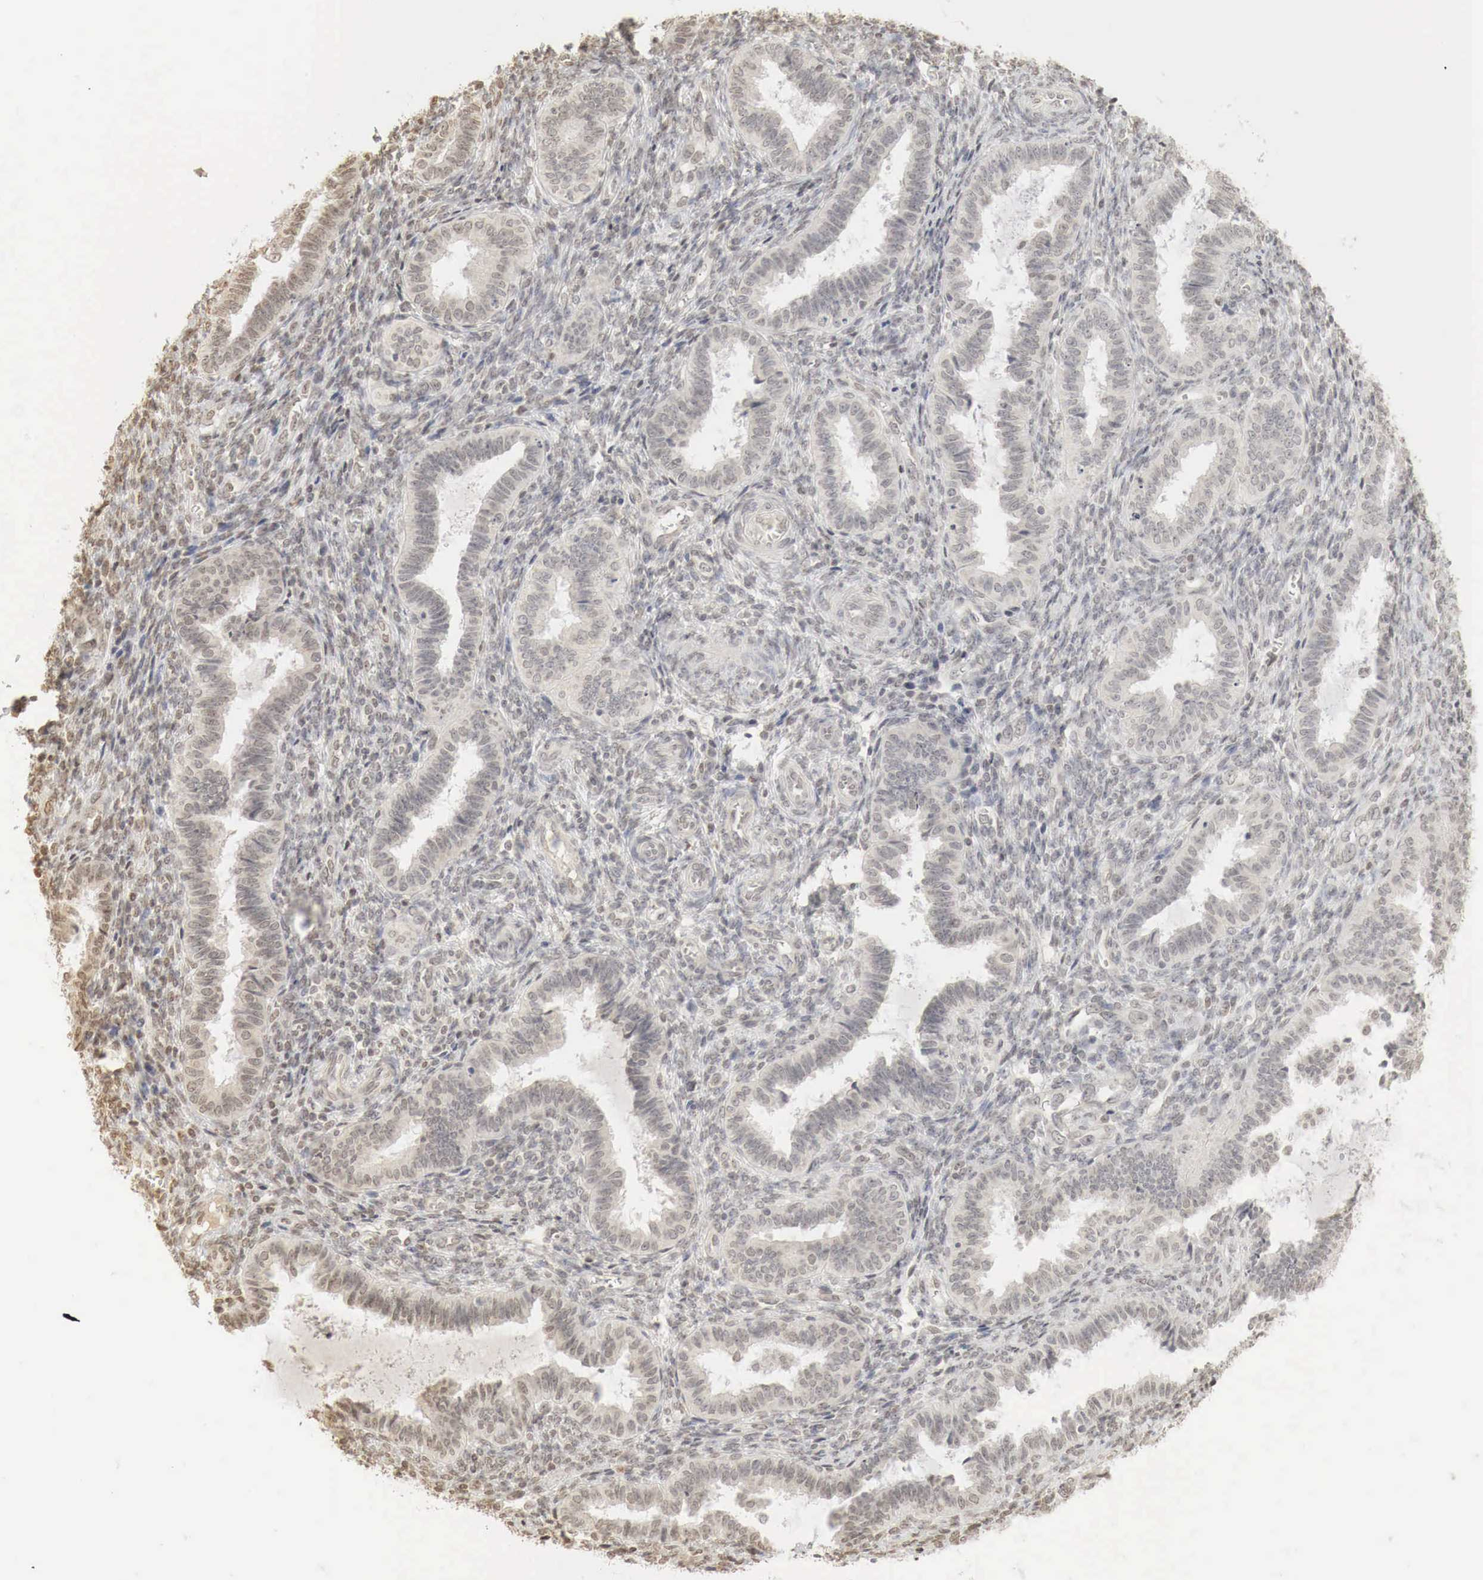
{"staining": {"intensity": "weak", "quantity": "25%-75%", "location": "nuclear"}, "tissue": "endometrium", "cell_type": "Cells in endometrial stroma", "image_type": "normal", "snomed": [{"axis": "morphology", "description": "Normal tissue, NOS"}, {"axis": "topography", "description": "Endometrium"}], "caption": "Endometrium stained with DAB IHC exhibits low levels of weak nuclear expression in about 25%-75% of cells in endometrial stroma.", "gene": "ERBB4", "patient": {"sex": "female", "age": 36}}